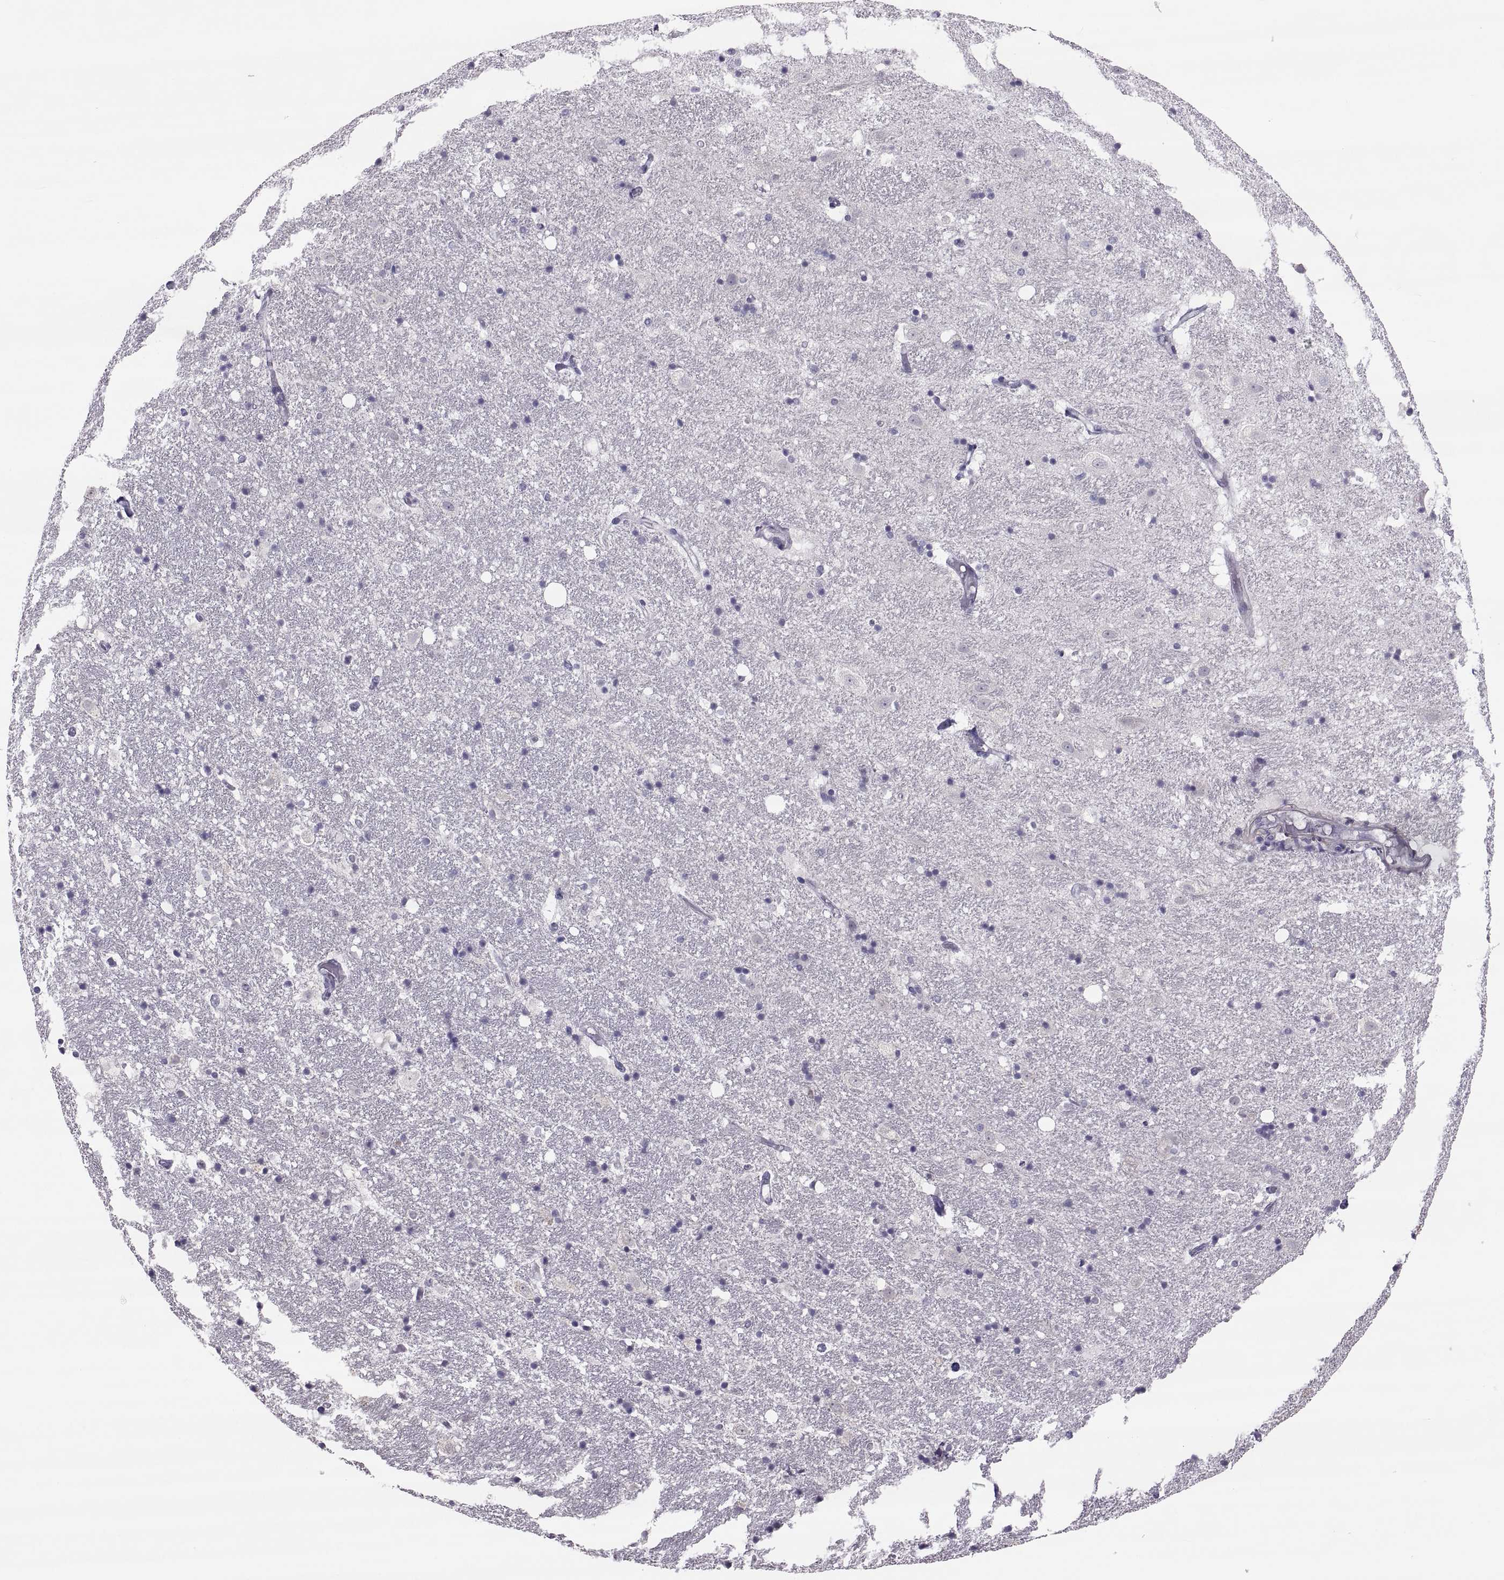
{"staining": {"intensity": "negative", "quantity": "none", "location": "none"}, "tissue": "hippocampus", "cell_type": "Glial cells", "image_type": "normal", "snomed": [{"axis": "morphology", "description": "Normal tissue, NOS"}, {"axis": "topography", "description": "Hippocampus"}], "caption": "Human hippocampus stained for a protein using immunohistochemistry shows no expression in glial cells.", "gene": "IGSF1", "patient": {"sex": "male", "age": 49}}